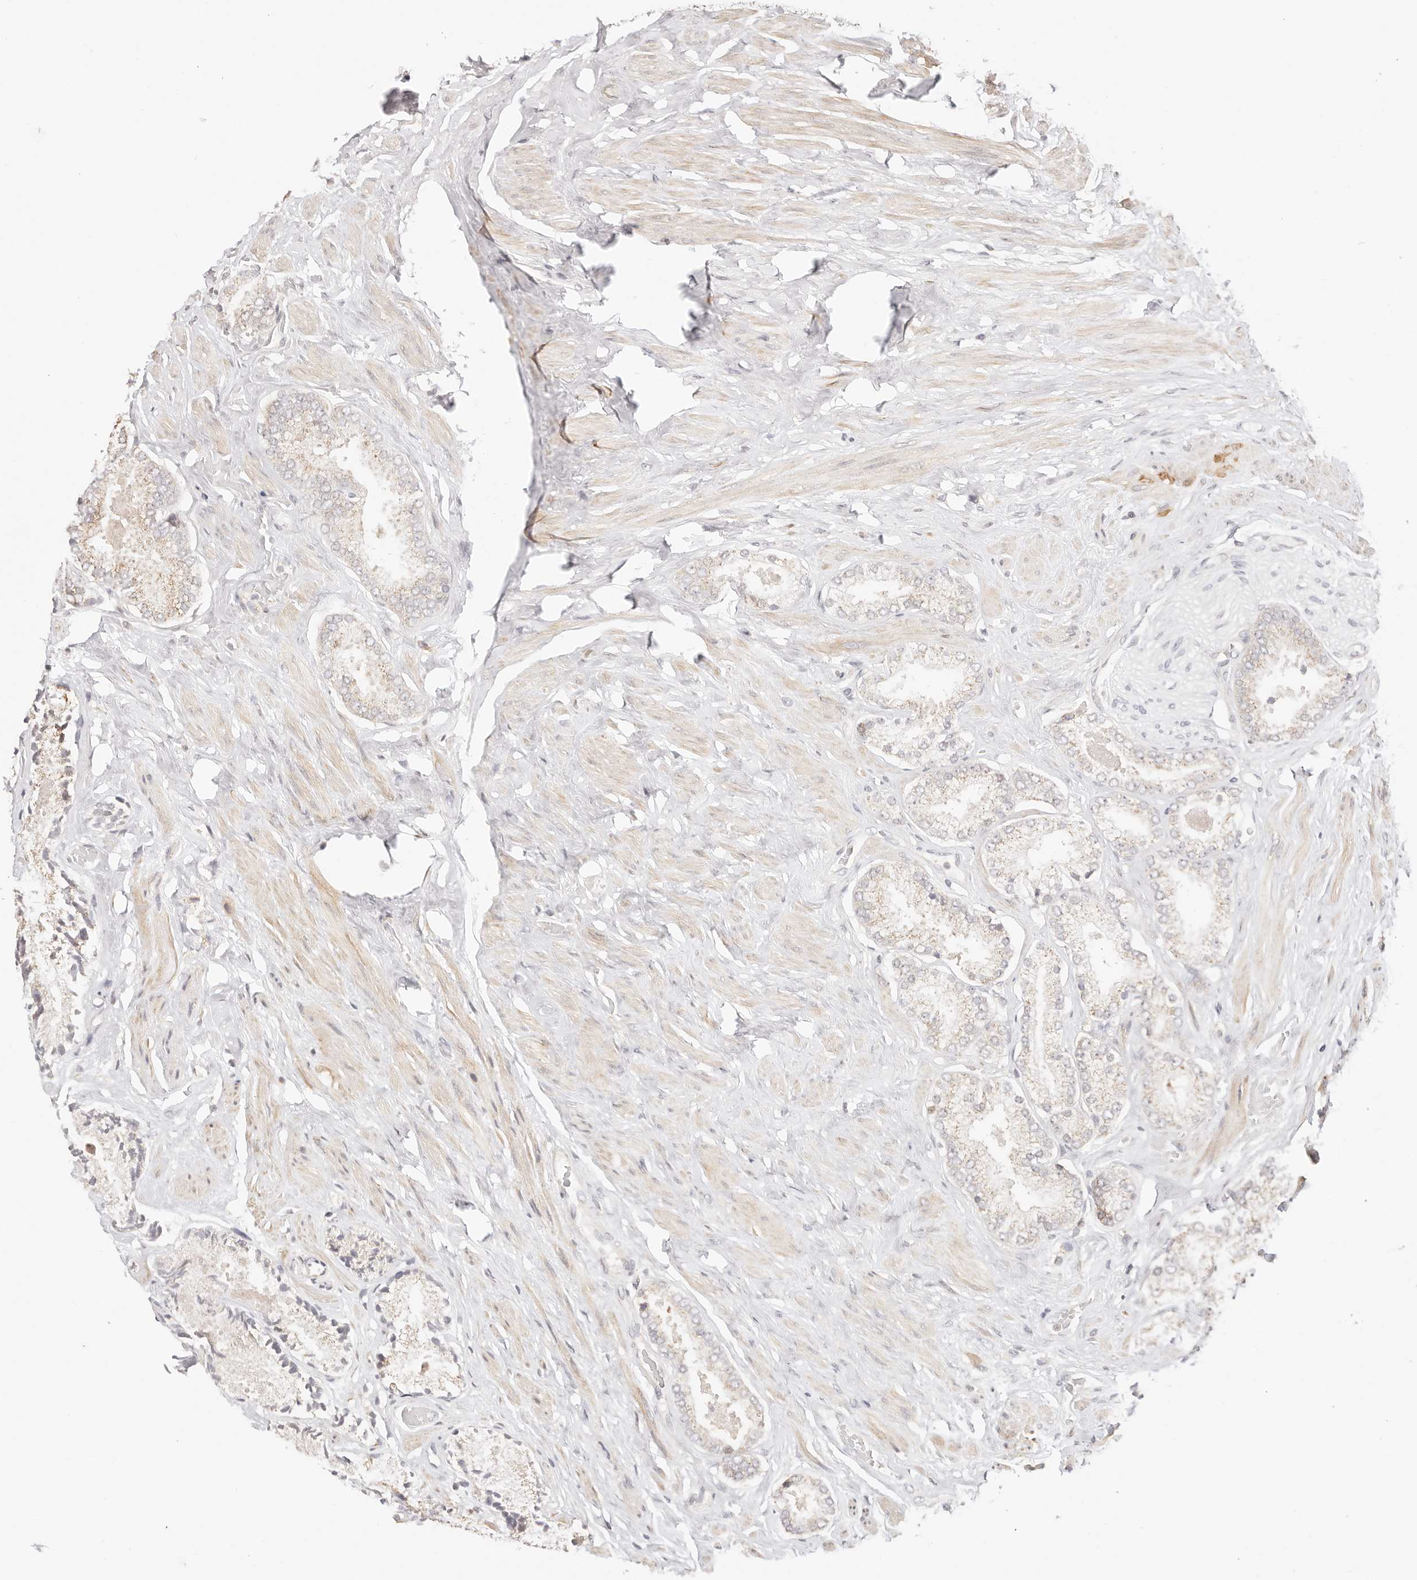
{"staining": {"intensity": "weak", "quantity": "<25%", "location": "cytoplasmic/membranous"}, "tissue": "prostate cancer", "cell_type": "Tumor cells", "image_type": "cancer", "snomed": [{"axis": "morphology", "description": "Adenocarcinoma, Low grade"}, {"axis": "topography", "description": "Prostate"}], "caption": "Tumor cells show no significant positivity in prostate cancer.", "gene": "KCMF1", "patient": {"sex": "male", "age": 71}}